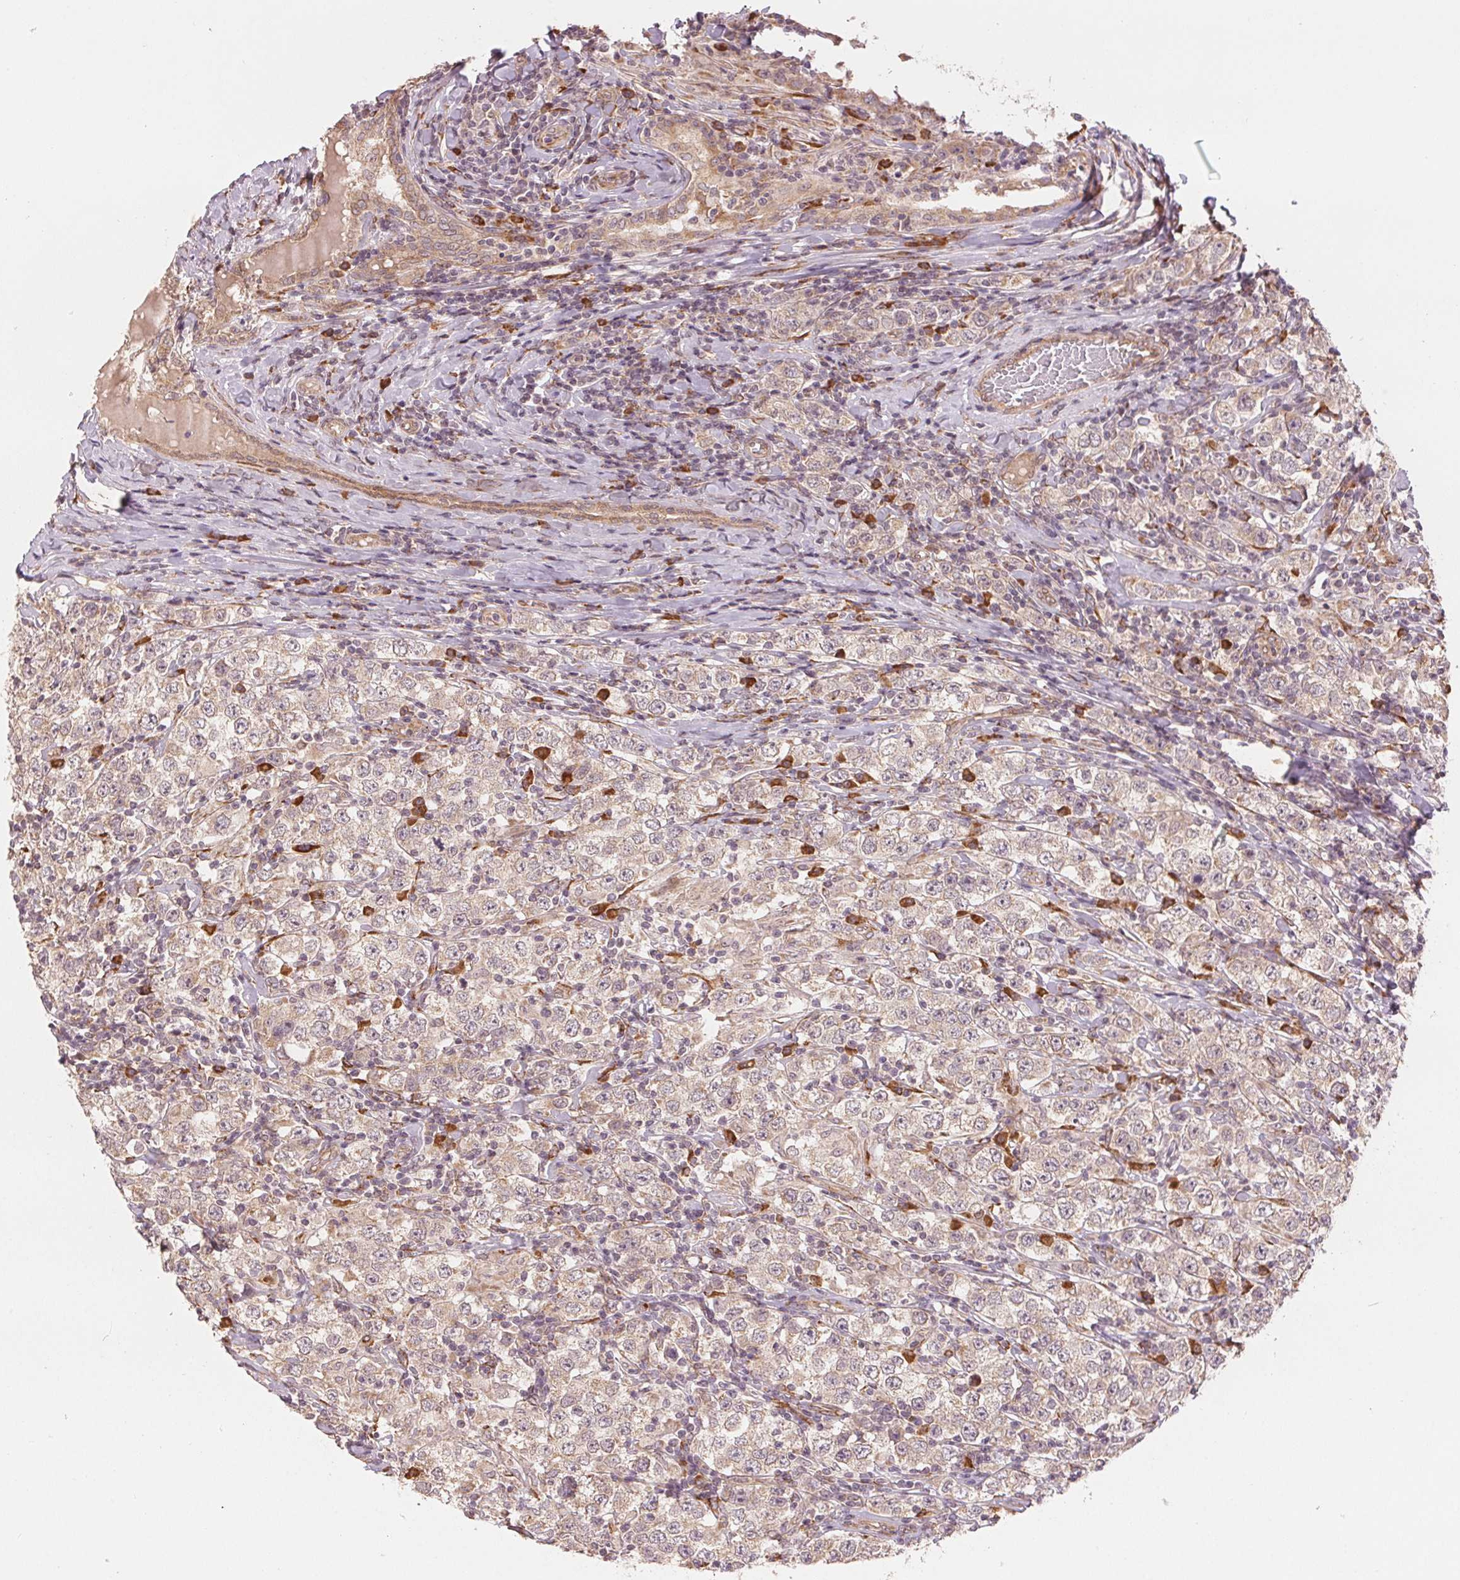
{"staining": {"intensity": "weak", "quantity": ">75%", "location": "cytoplasmic/membranous"}, "tissue": "testis cancer", "cell_type": "Tumor cells", "image_type": "cancer", "snomed": [{"axis": "morphology", "description": "Seminoma, NOS"}, {"axis": "morphology", "description": "Carcinoma, Embryonal, NOS"}, {"axis": "topography", "description": "Testis"}], "caption": "The immunohistochemical stain highlights weak cytoplasmic/membranous positivity in tumor cells of testis seminoma tissue.", "gene": "SLC20A1", "patient": {"sex": "male", "age": 41}}